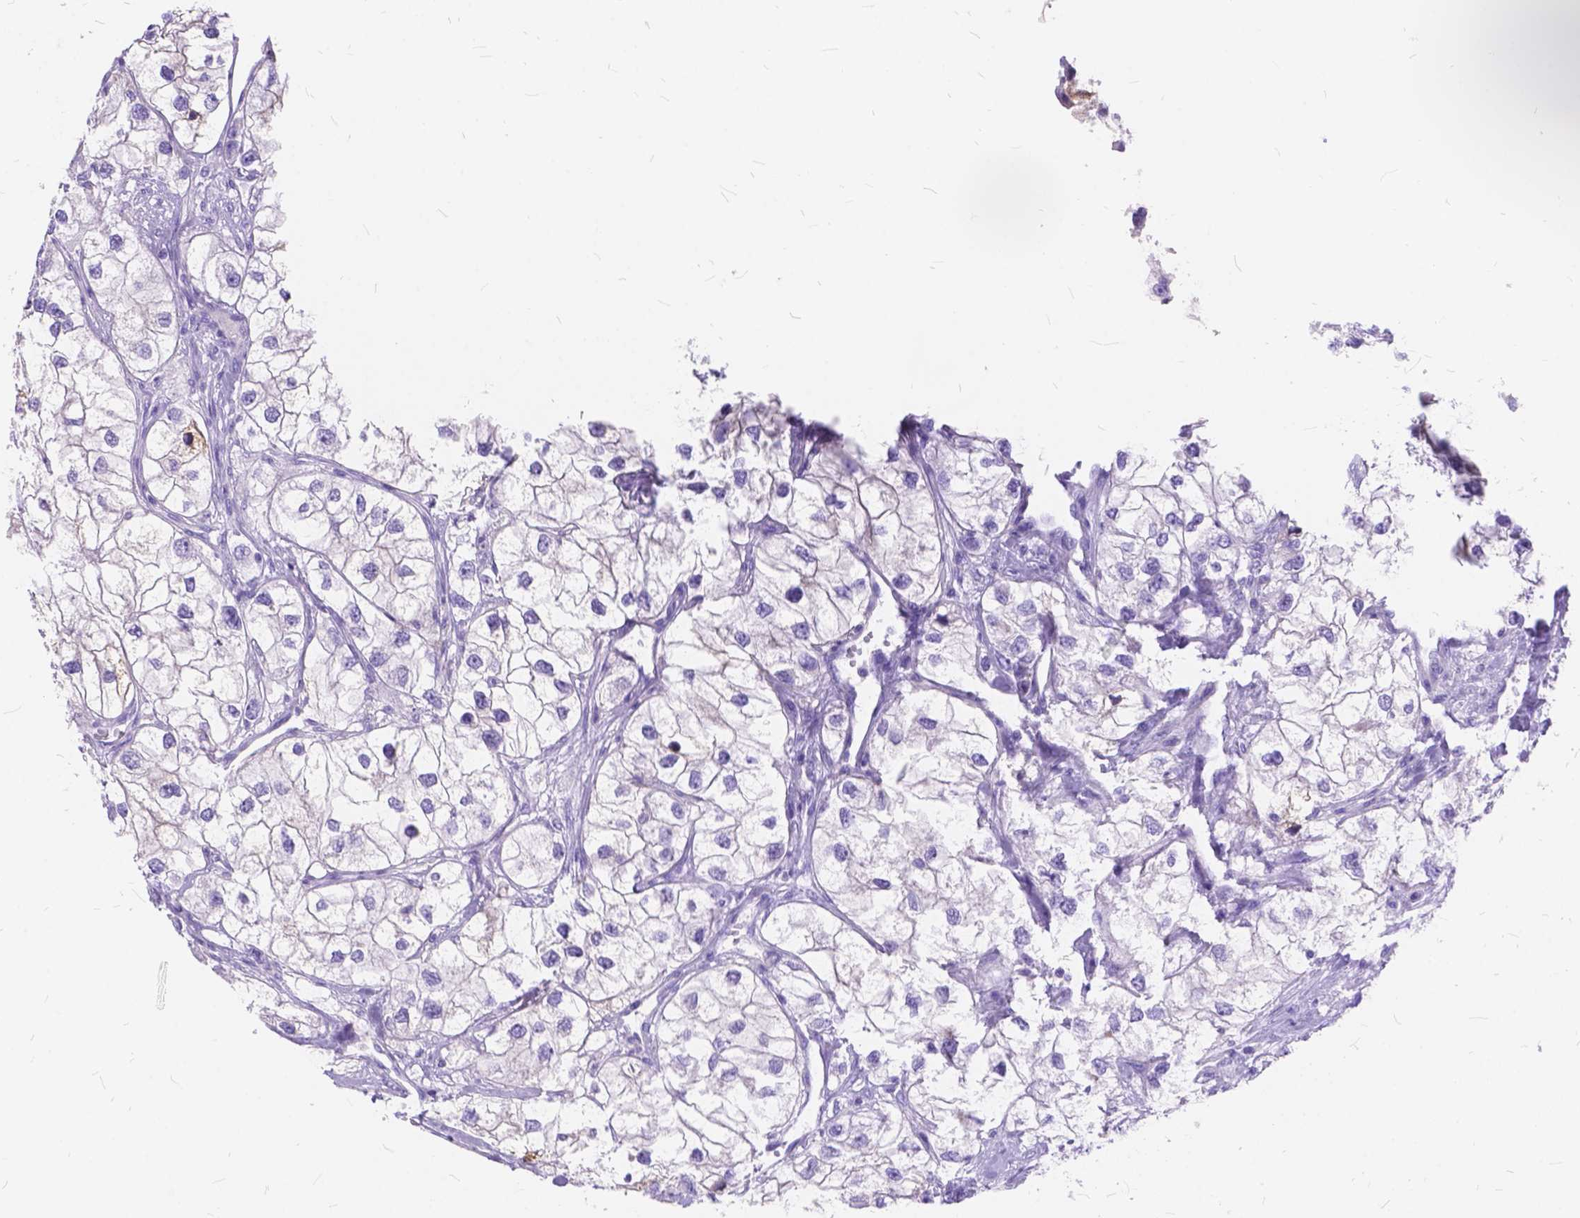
{"staining": {"intensity": "negative", "quantity": "none", "location": "none"}, "tissue": "renal cancer", "cell_type": "Tumor cells", "image_type": "cancer", "snomed": [{"axis": "morphology", "description": "Adenocarcinoma, NOS"}, {"axis": "topography", "description": "Kidney"}], "caption": "Immunohistochemical staining of adenocarcinoma (renal) shows no significant positivity in tumor cells.", "gene": "FOXL2", "patient": {"sex": "male", "age": 59}}